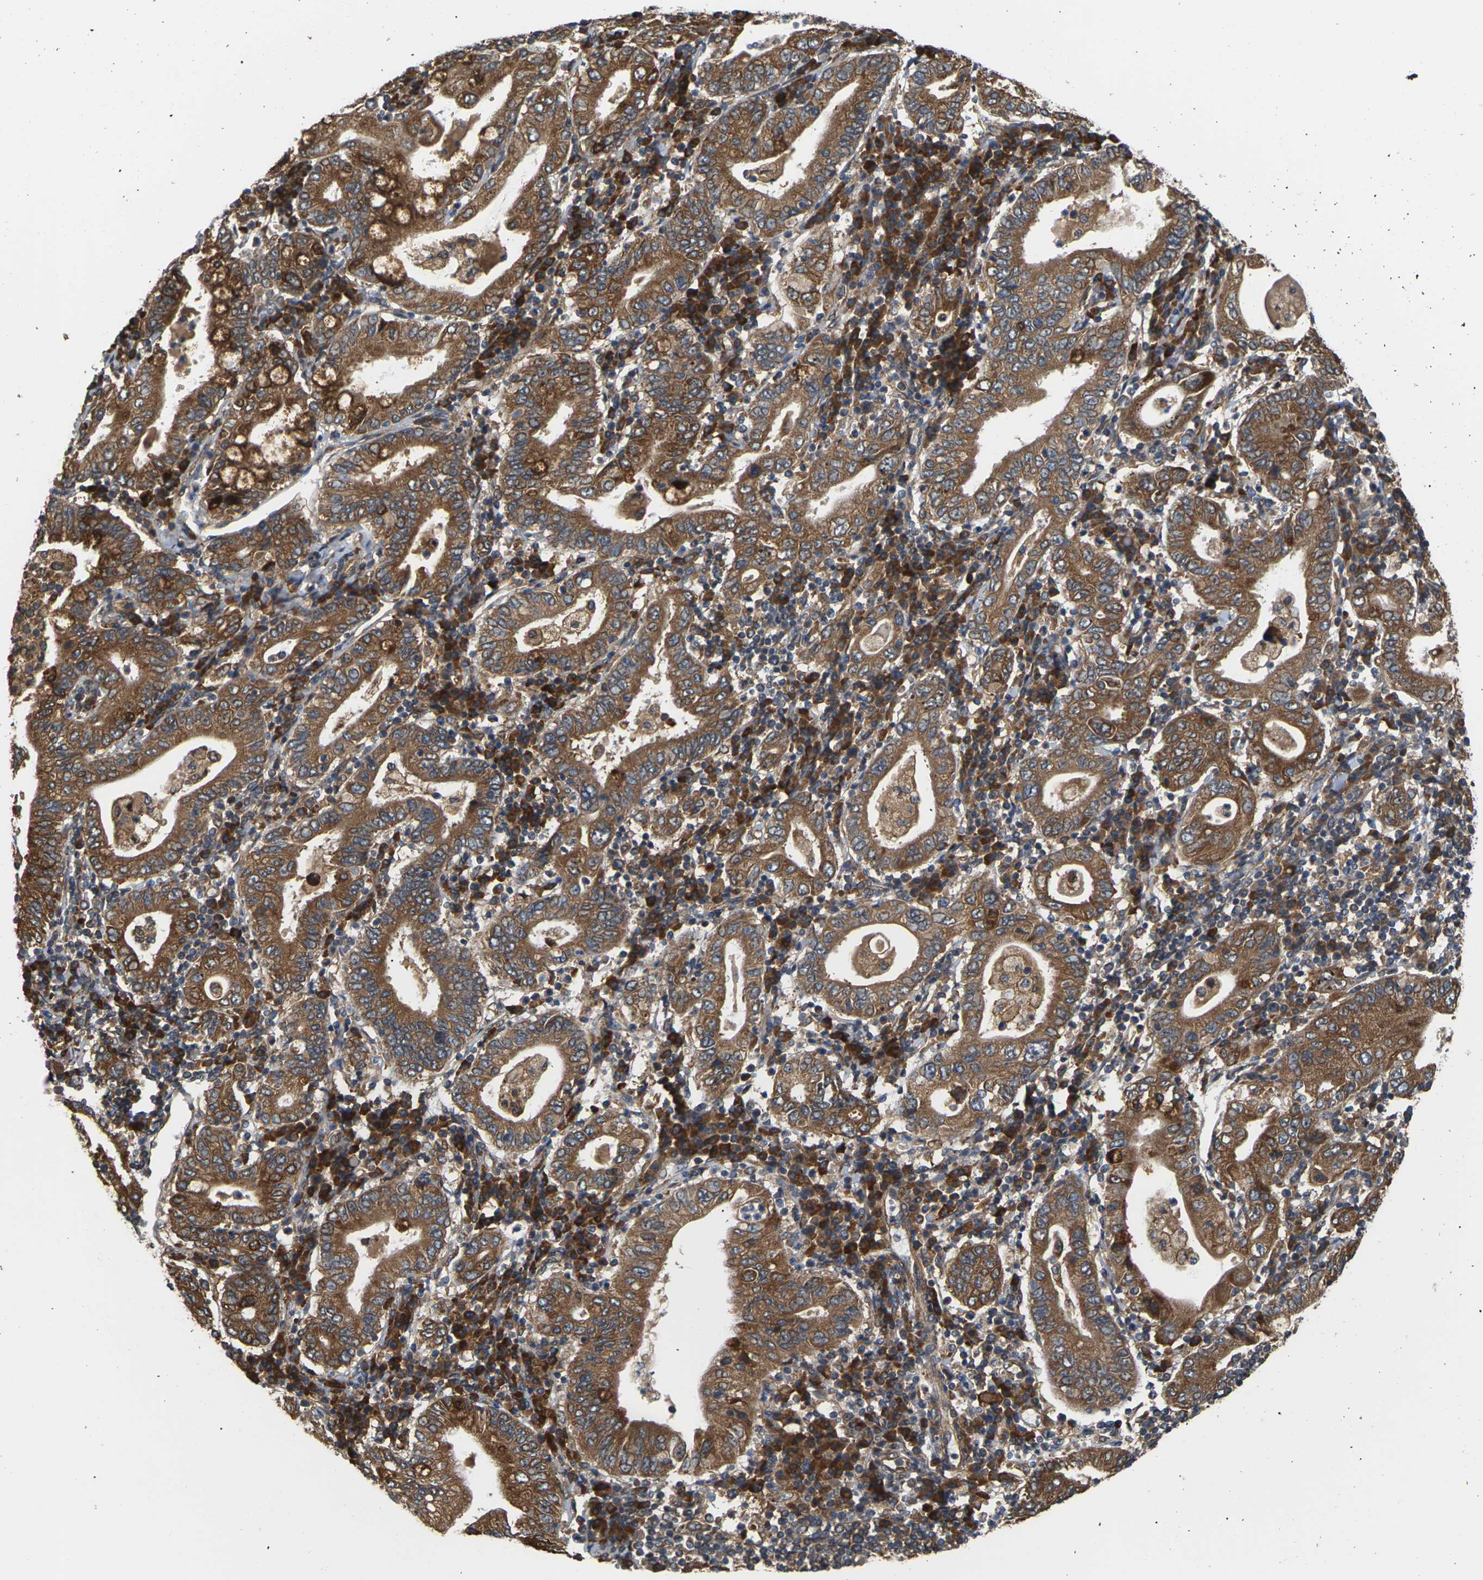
{"staining": {"intensity": "strong", "quantity": ">75%", "location": "cytoplasmic/membranous"}, "tissue": "stomach cancer", "cell_type": "Tumor cells", "image_type": "cancer", "snomed": [{"axis": "morphology", "description": "Normal tissue, NOS"}, {"axis": "morphology", "description": "Adenocarcinoma, NOS"}, {"axis": "topography", "description": "Esophagus"}, {"axis": "topography", "description": "Stomach, upper"}, {"axis": "topography", "description": "Peripheral nerve tissue"}], "caption": "A brown stain highlights strong cytoplasmic/membranous positivity of a protein in stomach cancer (adenocarcinoma) tumor cells. (brown staining indicates protein expression, while blue staining denotes nuclei).", "gene": "NRAS", "patient": {"sex": "male", "age": 62}}